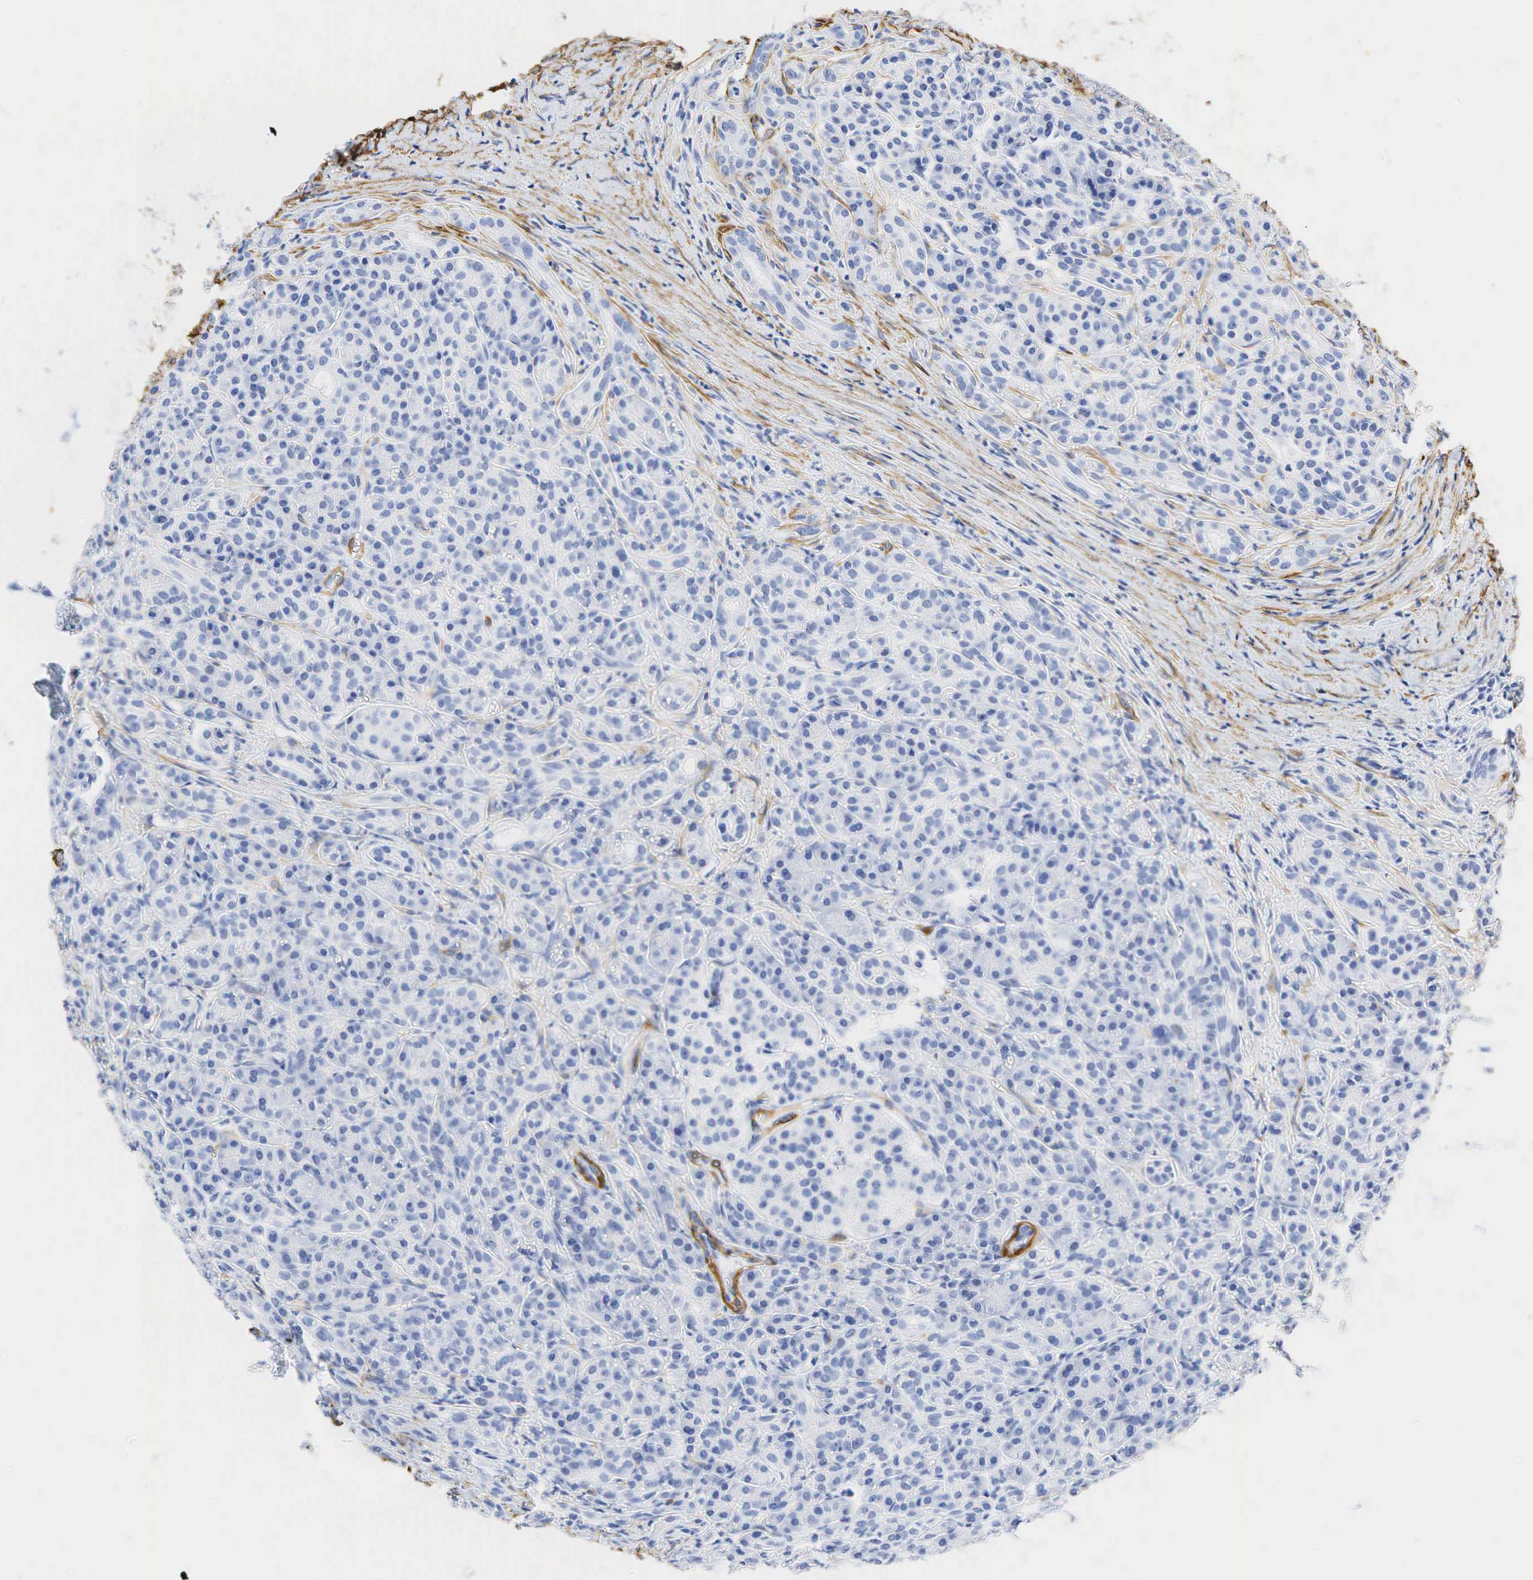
{"staining": {"intensity": "negative", "quantity": "none", "location": "none"}, "tissue": "pancreas", "cell_type": "Exocrine glandular cells", "image_type": "normal", "snomed": [{"axis": "morphology", "description": "Normal tissue, NOS"}, {"axis": "topography", "description": "Lymph node"}, {"axis": "topography", "description": "Pancreas"}], "caption": "This is an immunohistochemistry histopathology image of normal pancreas. There is no expression in exocrine glandular cells.", "gene": "ACTA1", "patient": {"sex": "male", "age": 59}}